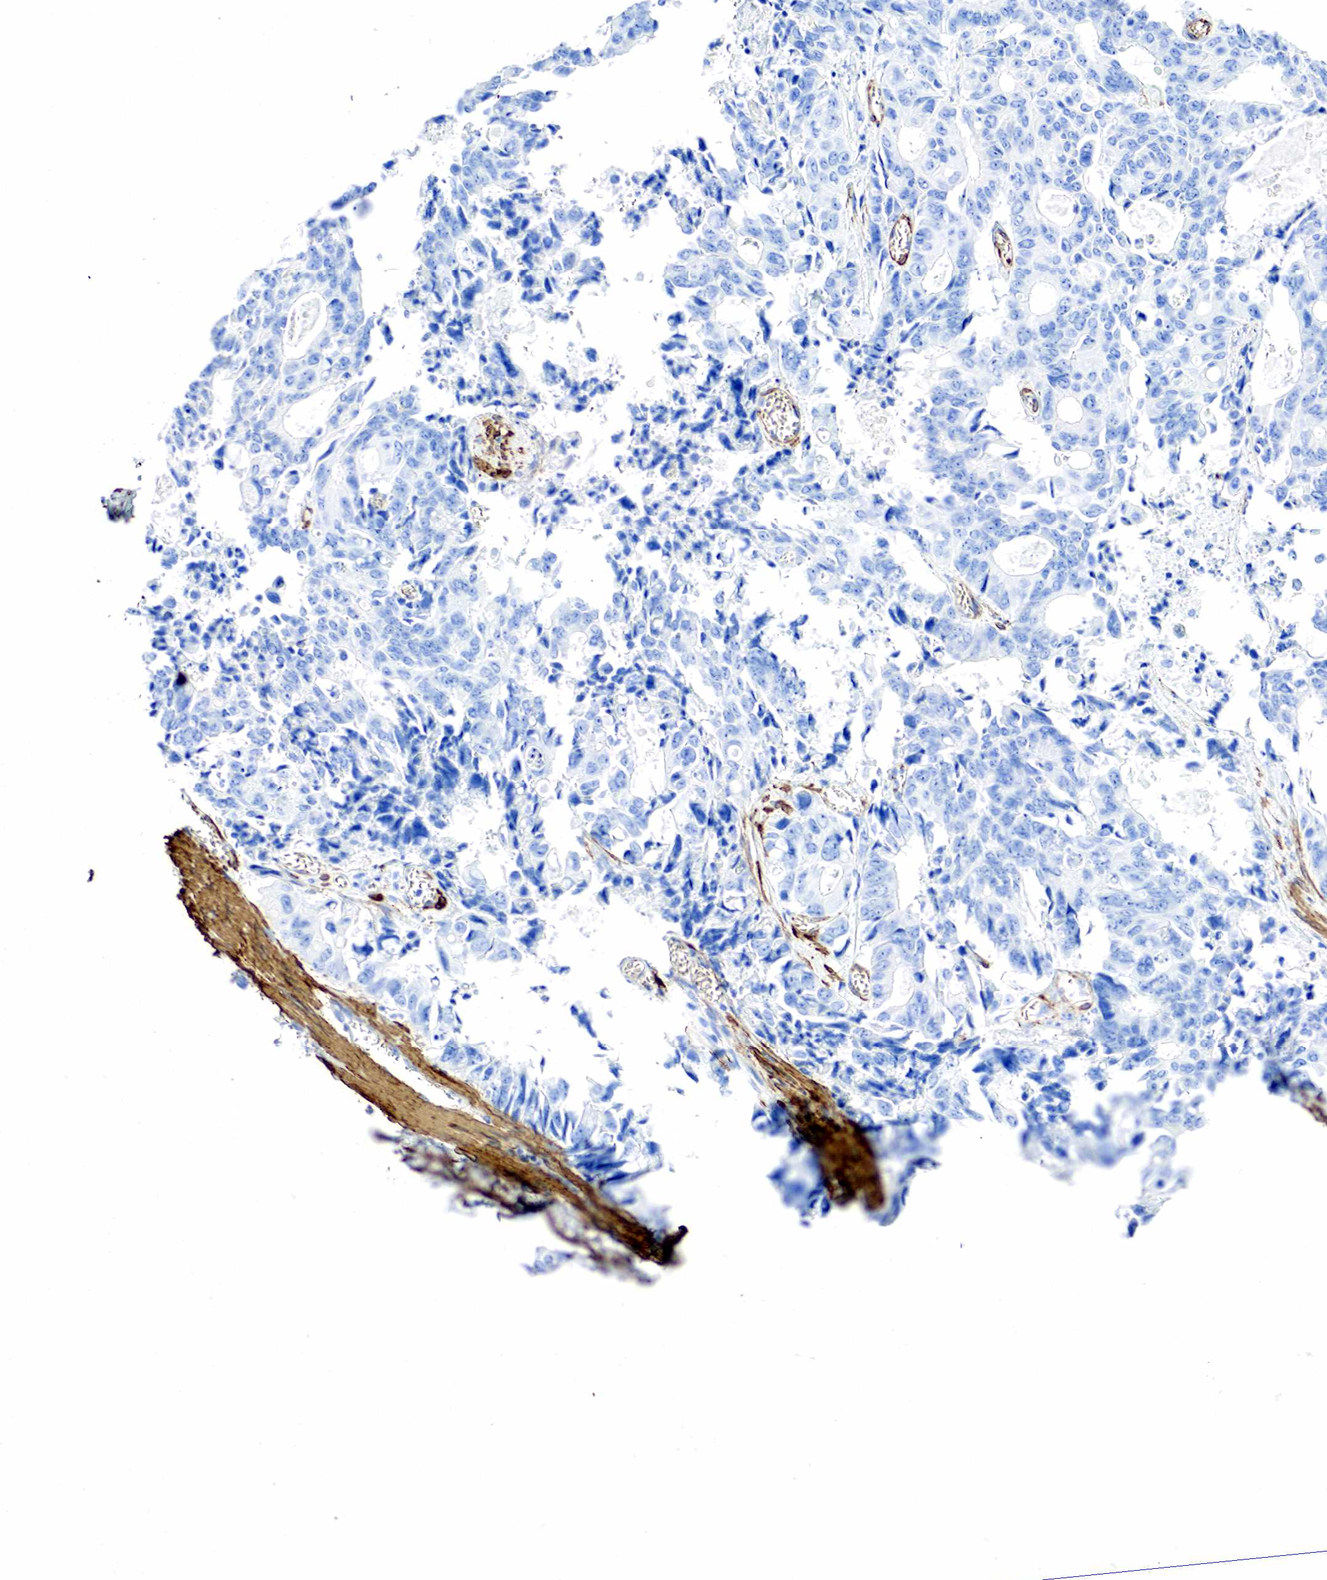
{"staining": {"intensity": "negative", "quantity": "none", "location": "none"}, "tissue": "colorectal cancer", "cell_type": "Tumor cells", "image_type": "cancer", "snomed": [{"axis": "morphology", "description": "Adenocarcinoma, NOS"}, {"axis": "topography", "description": "Rectum"}], "caption": "Immunohistochemistry (IHC) micrograph of neoplastic tissue: human colorectal cancer stained with DAB (3,3'-diaminobenzidine) displays no significant protein expression in tumor cells.", "gene": "ACTA1", "patient": {"sex": "male", "age": 76}}